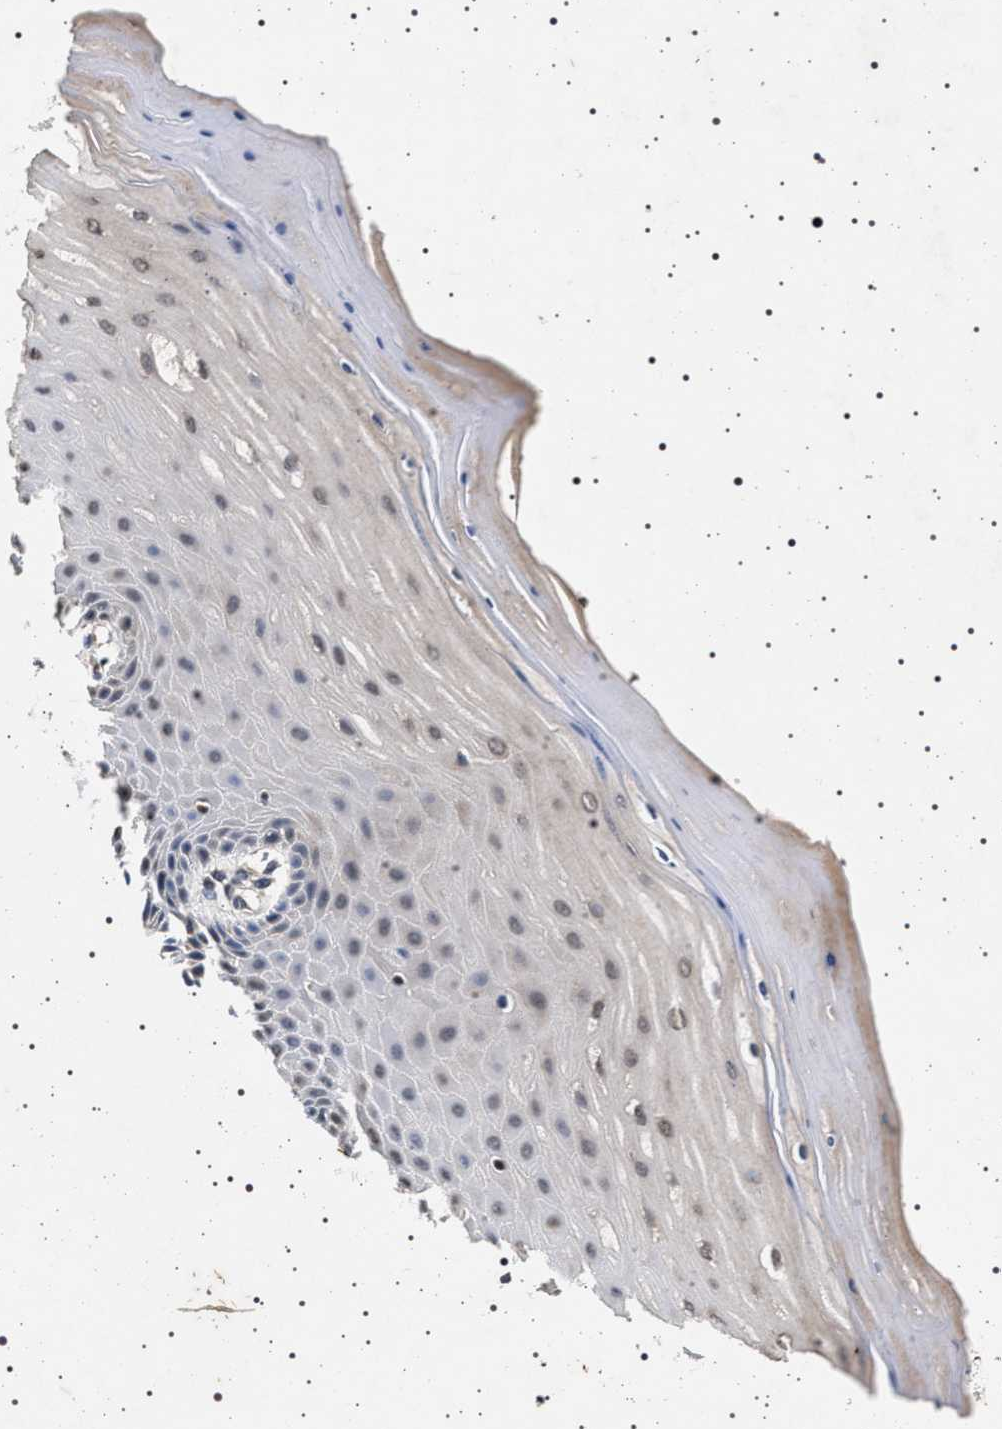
{"staining": {"intensity": "moderate", "quantity": ">75%", "location": "cytoplasmic/membranous"}, "tissue": "cervix", "cell_type": "Glandular cells", "image_type": "normal", "snomed": [{"axis": "morphology", "description": "Normal tissue, NOS"}, {"axis": "topography", "description": "Cervix"}], "caption": "An IHC micrograph of benign tissue is shown. Protein staining in brown highlights moderate cytoplasmic/membranous positivity in cervix within glandular cells. The protein of interest is stained brown, and the nuclei are stained in blue (DAB (3,3'-diaminobenzidine) IHC with brightfield microscopy, high magnification).", "gene": "CDKN1B", "patient": {"sex": "female", "age": 55}}